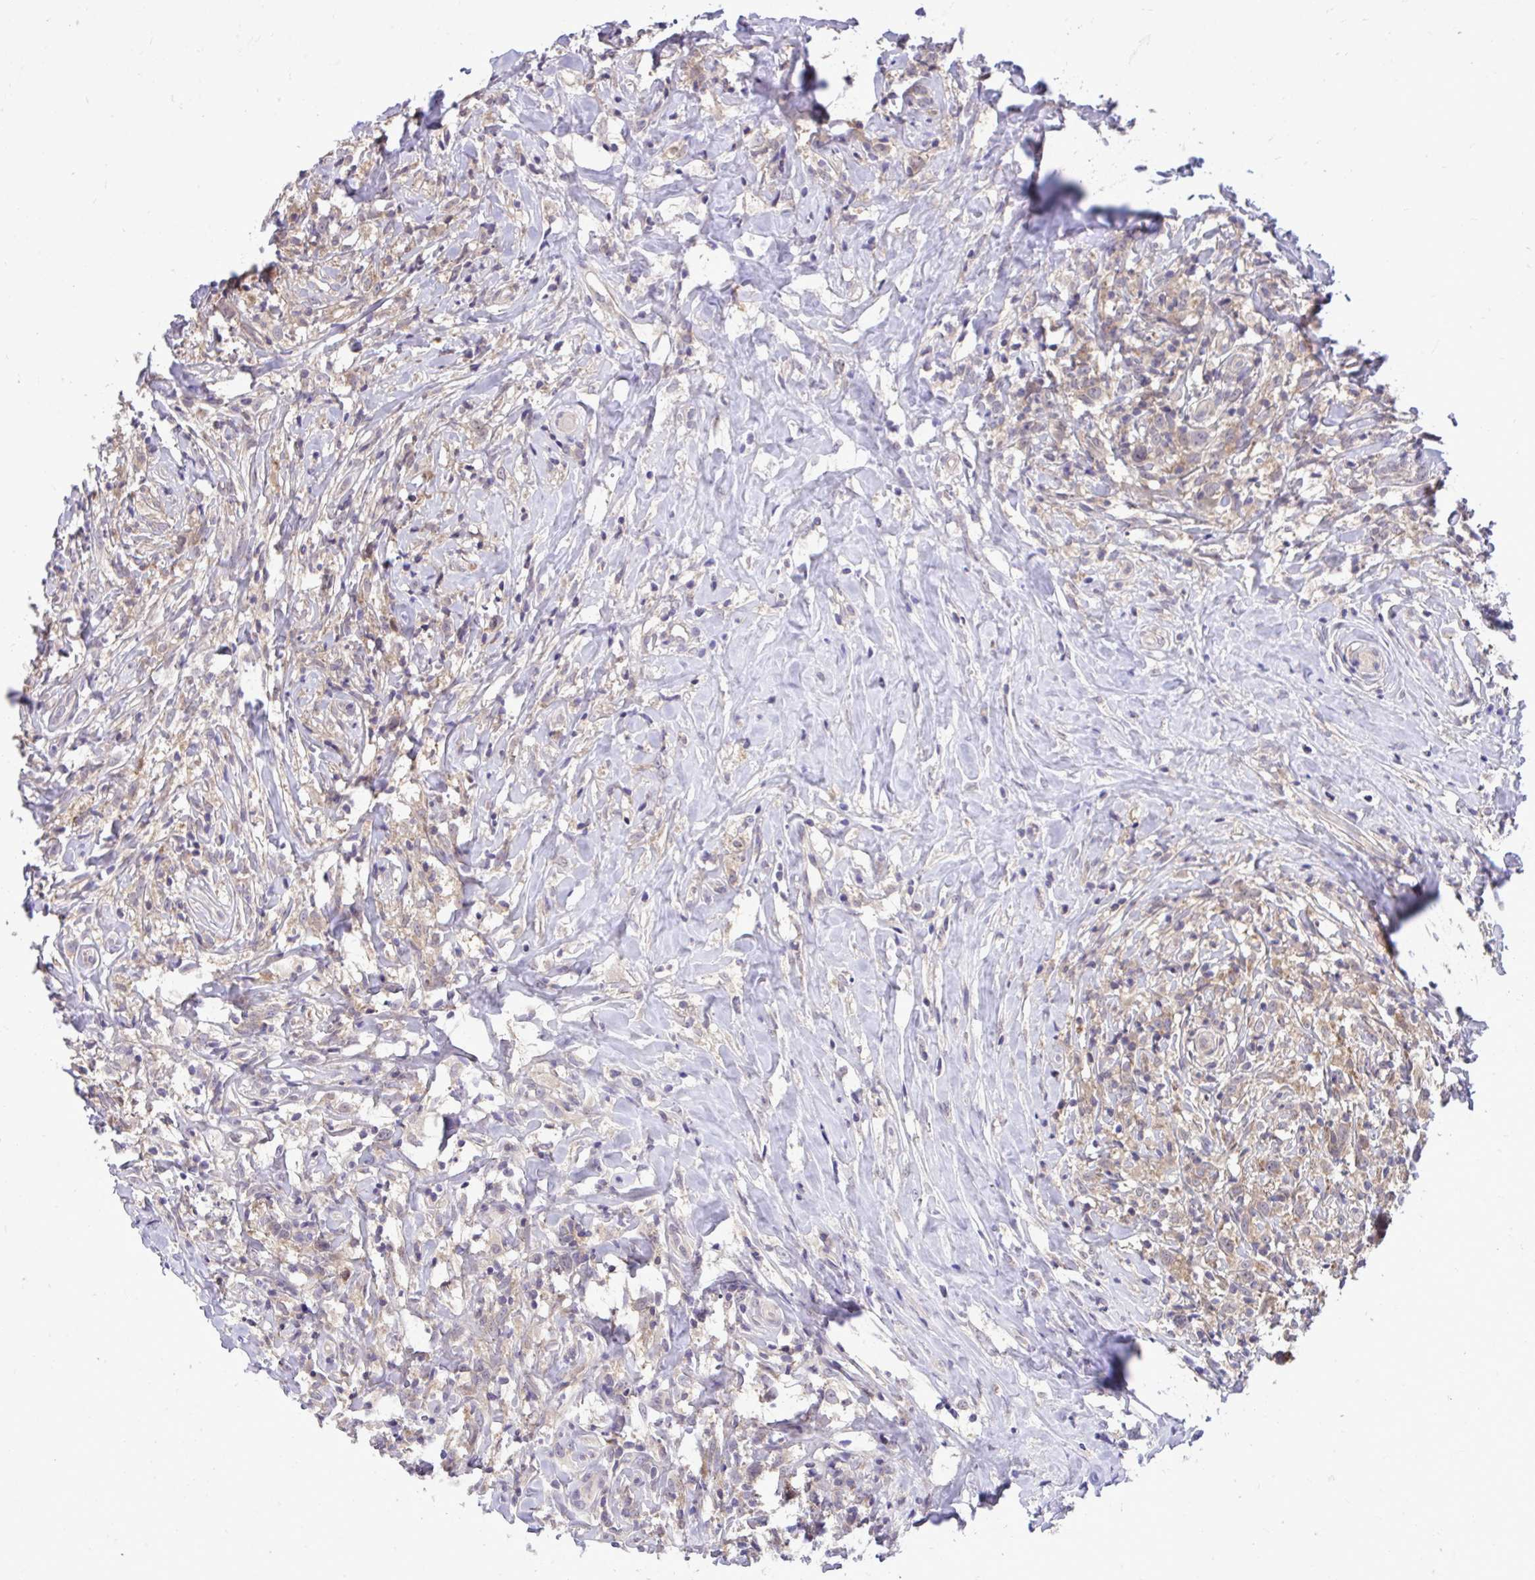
{"staining": {"intensity": "negative", "quantity": "none", "location": "none"}, "tissue": "lymphoma", "cell_type": "Tumor cells", "image_type": "cancer", "snomed": [{"axis": "morphology", "description": "Hodgkin's disease, NOS"}, {"axis": "topography", "description": "No Tissue"}], "caption": "This is an immunohistochemistry (IHC) photomicrograph of human lymphoma. There is no staining in tumor cells.", "gene": "CEACAM18", "patient": {"sex": "female", "age": 21}}